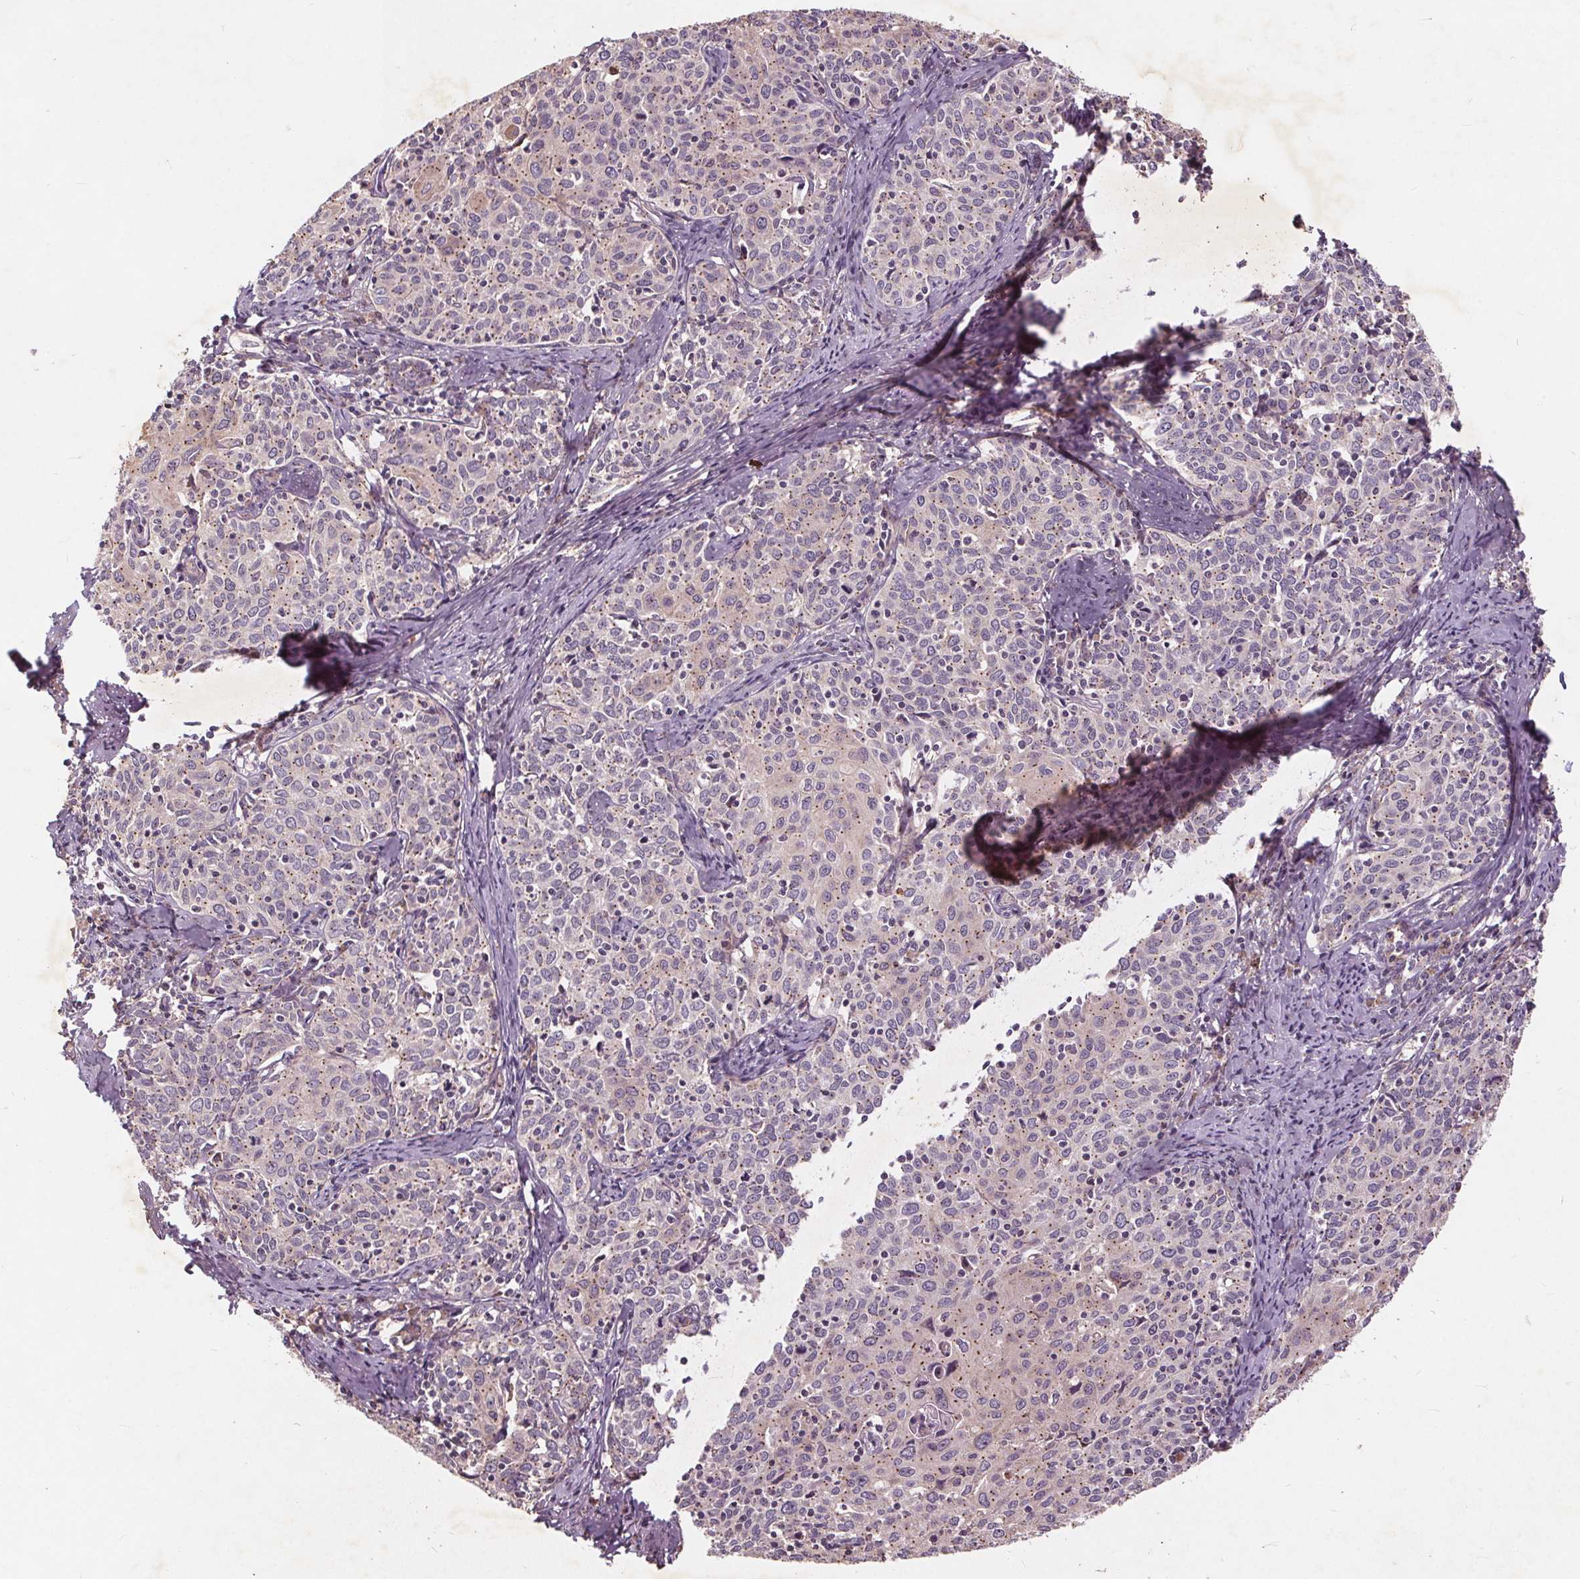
{"staining": {"intensity": "weak", "quantity": "25%-75%", "location": "cytoplasmic/membranous"}, "tissue": "cervical cancer", "cell_type": "Tumor cells", "image_type": "cancer", "snomed": [{"axis": "morphology", "description": "Squamous cell carcinoma, NOS"}, {"axis": "topography", "description": "Cervix"}], "caption": "Human cervical cancer (squamous cell carcinoma) stained for a protein (brown) reveals weak cytoplasmic/membranous positive positivity in approximately 25%-75% of tumor cells.", "gene": "CSNK1G2", "patient": {"sex": "female", "age": 62}}